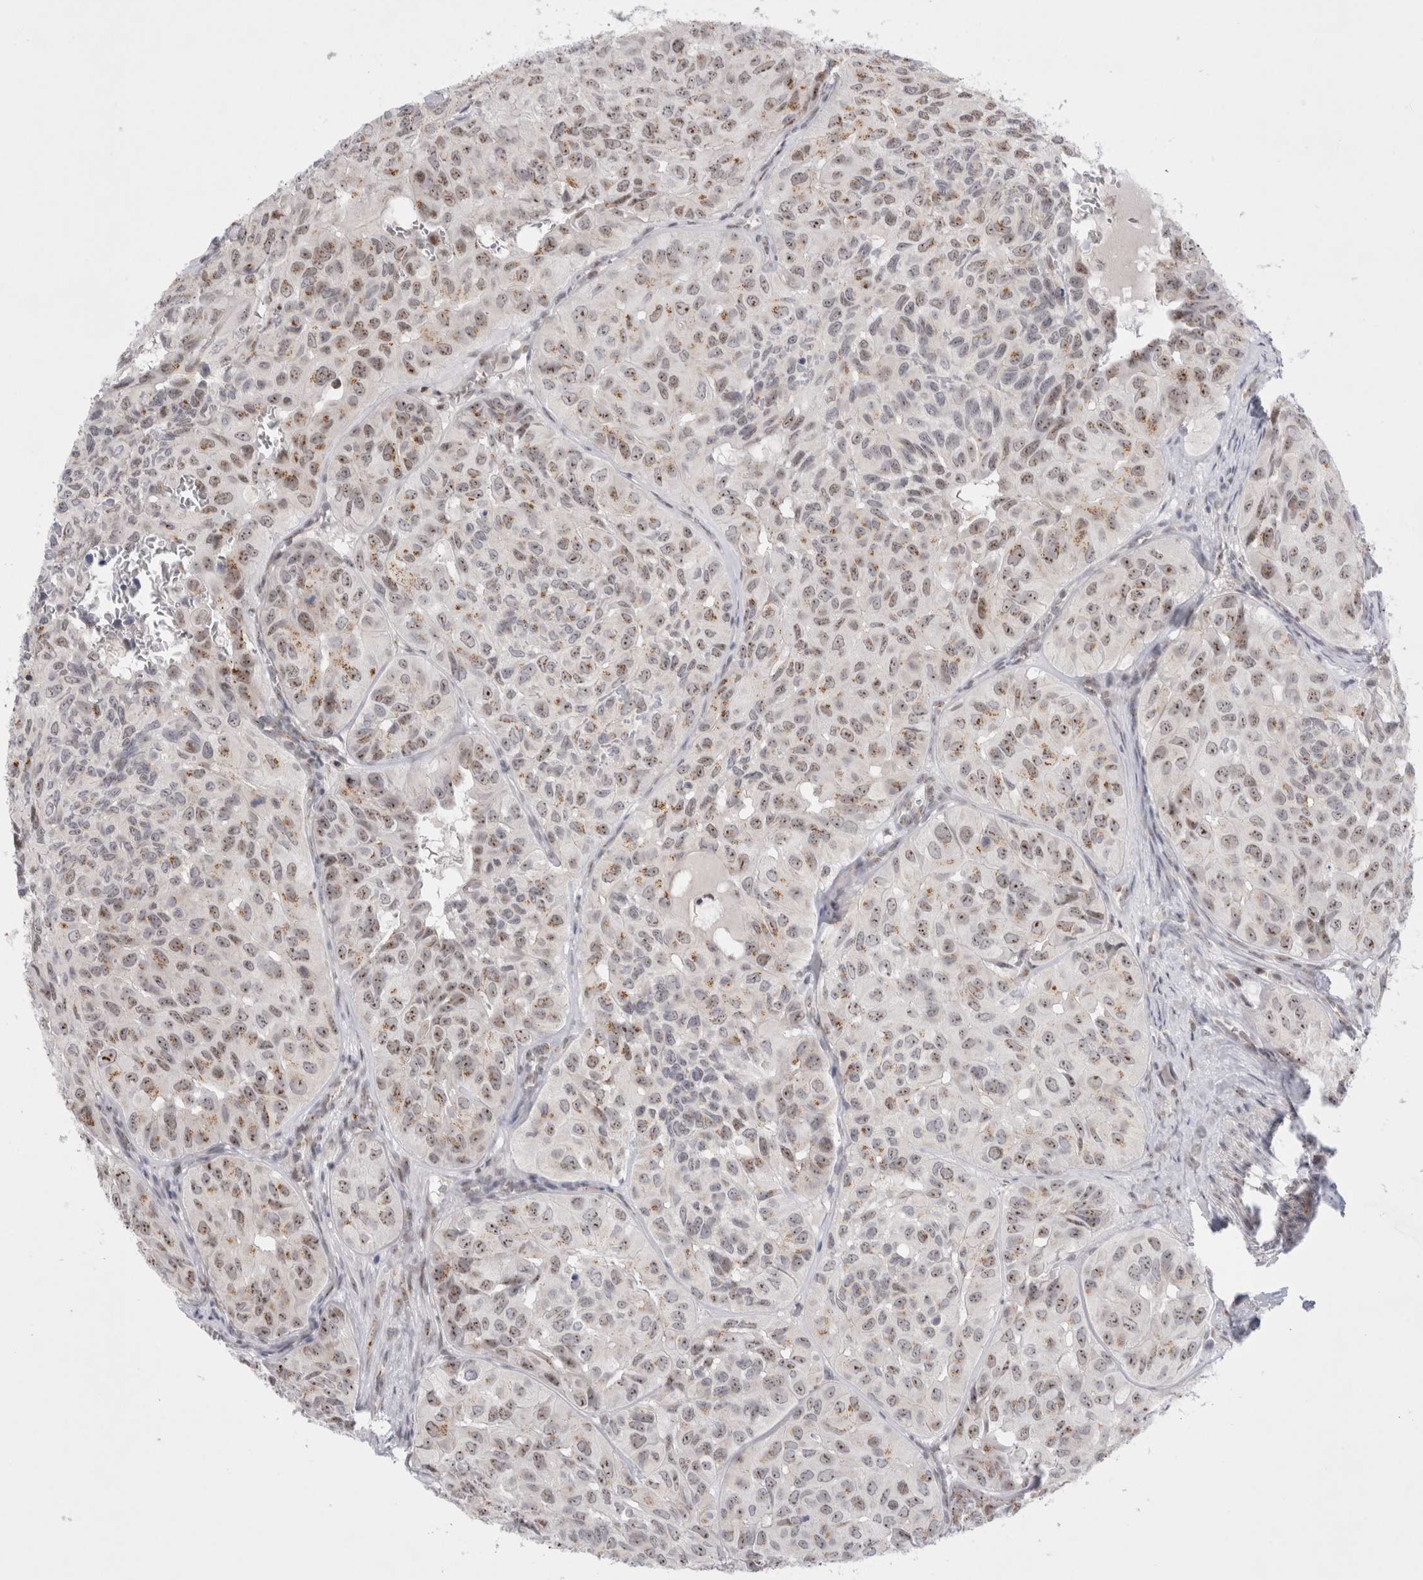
{"staining": {"intensity": "moderate", "quantity": ">75%", "location": "nuclear"}, "tissue": "head and neck cancer", "cell_type": "Tumor cells", "image_type": "cancer", "snomed": [{"axis": "morphology", "description": "Adenocarcinoma, NOS"}, {"axis": "topography", "description": "Salivary gland, NOS"}, {"axis": "topography", "description": "Head-Neck"}], "caption": "The histopathology image shows immunohistochemical staining of head and neck adenocarcinoma. There is moderate nuclear expression is present in approximately >75% of tumor cells. The staining is performed using DAB (3,3'-diaminobenzidine) brown chromogen to label protein expression. The nuclei are counter-stained blue using hematoxylin.", "gene": "CERS5", "patient": {"sex": "female", "age": 76}}